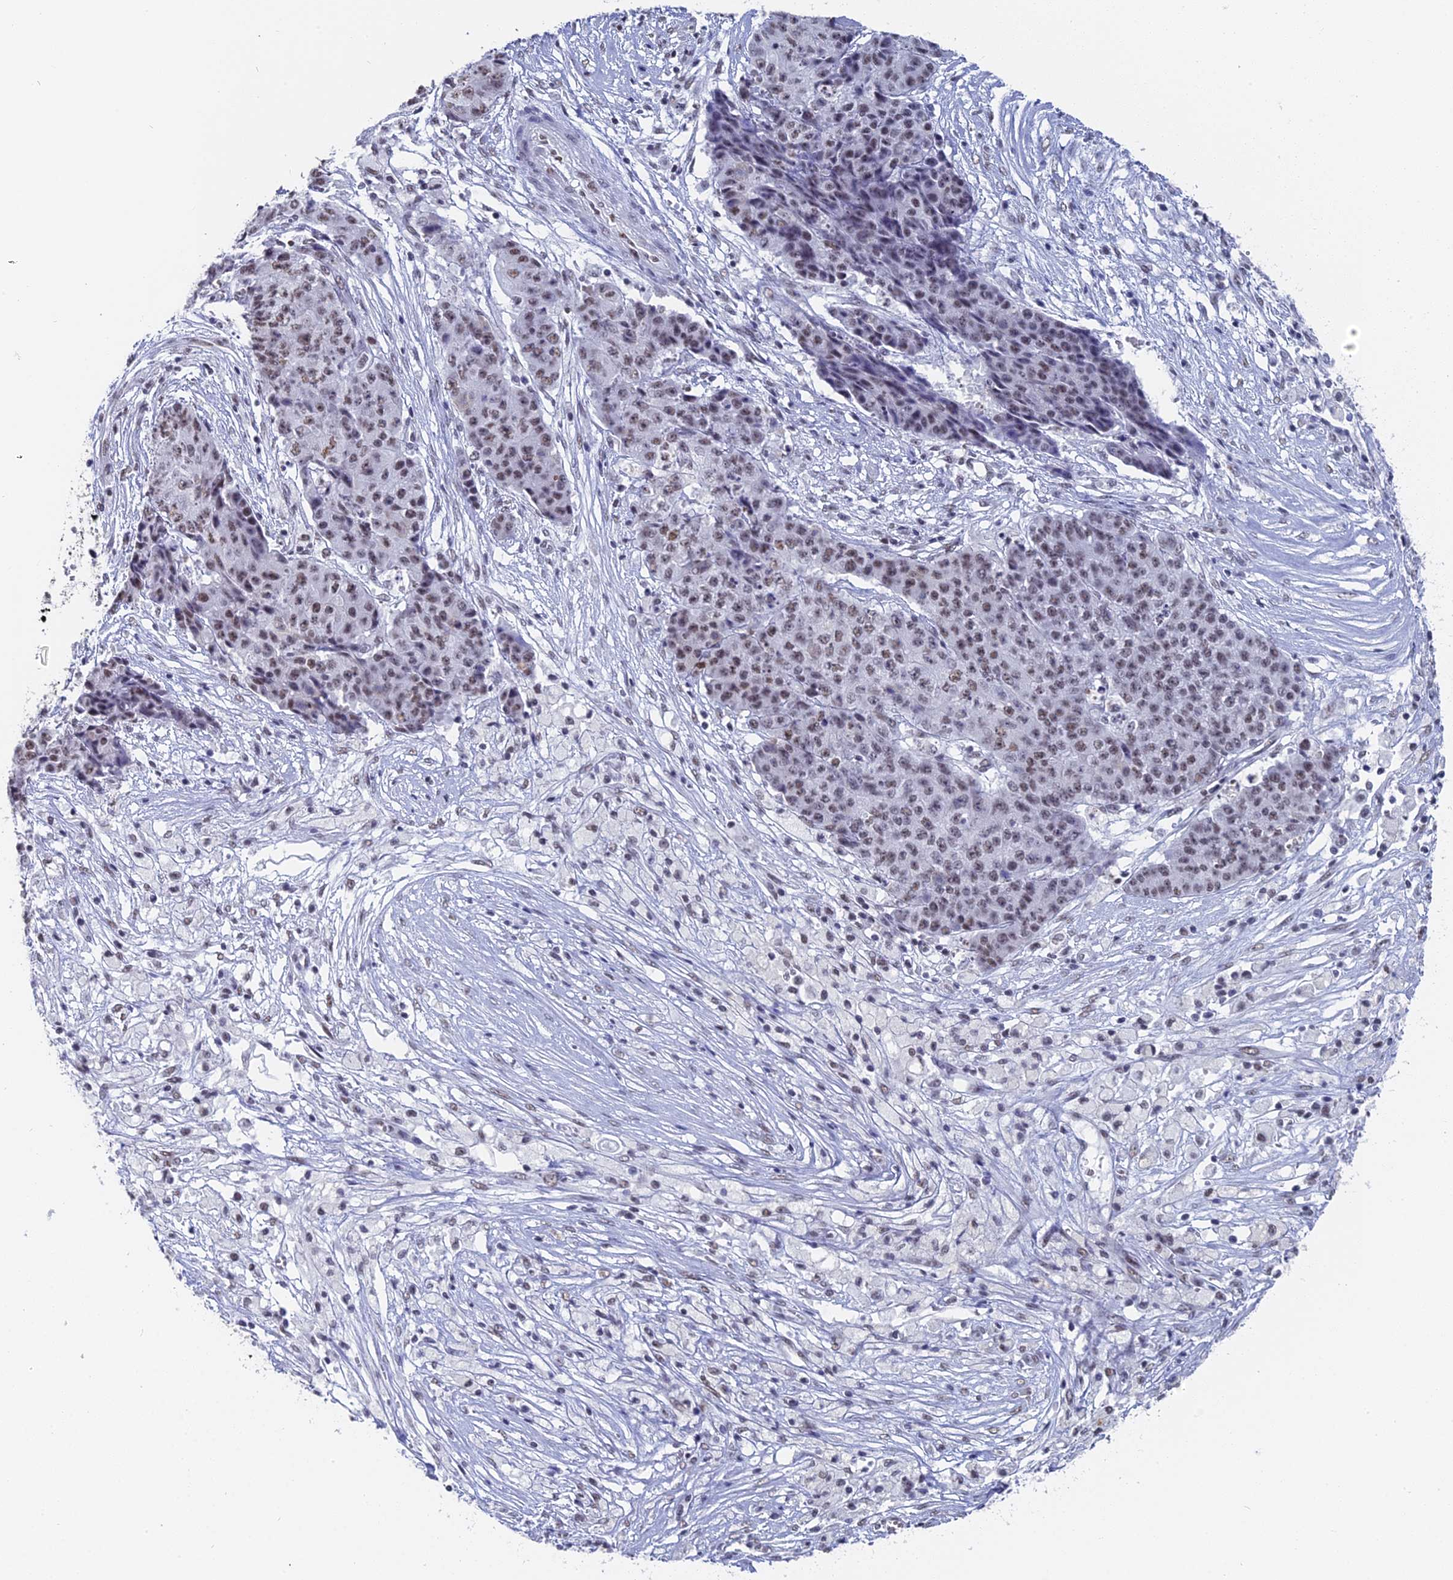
{"staining": {"intensity": "weak", "quantity": "25%-75%", "location": "nuclear"}, "tissue": "ovarian cancer", "cell_type": "Tumor cells", "image_type": "cancer", "snomed": [{"axis": "morphology", "description": "Carcinoma, endometroid"}, {"axis": "topography", "description": "Ovary"}], "caption": "An IHC histopathology image of tumor tissue is shown. Protein staining in brown labels weak nuclear positivity in ovarian cancer (endometroid carcinoma) within tumor cells.", "gene": "CD2BP2", "patient": {"sex": "female", "age": 42}}